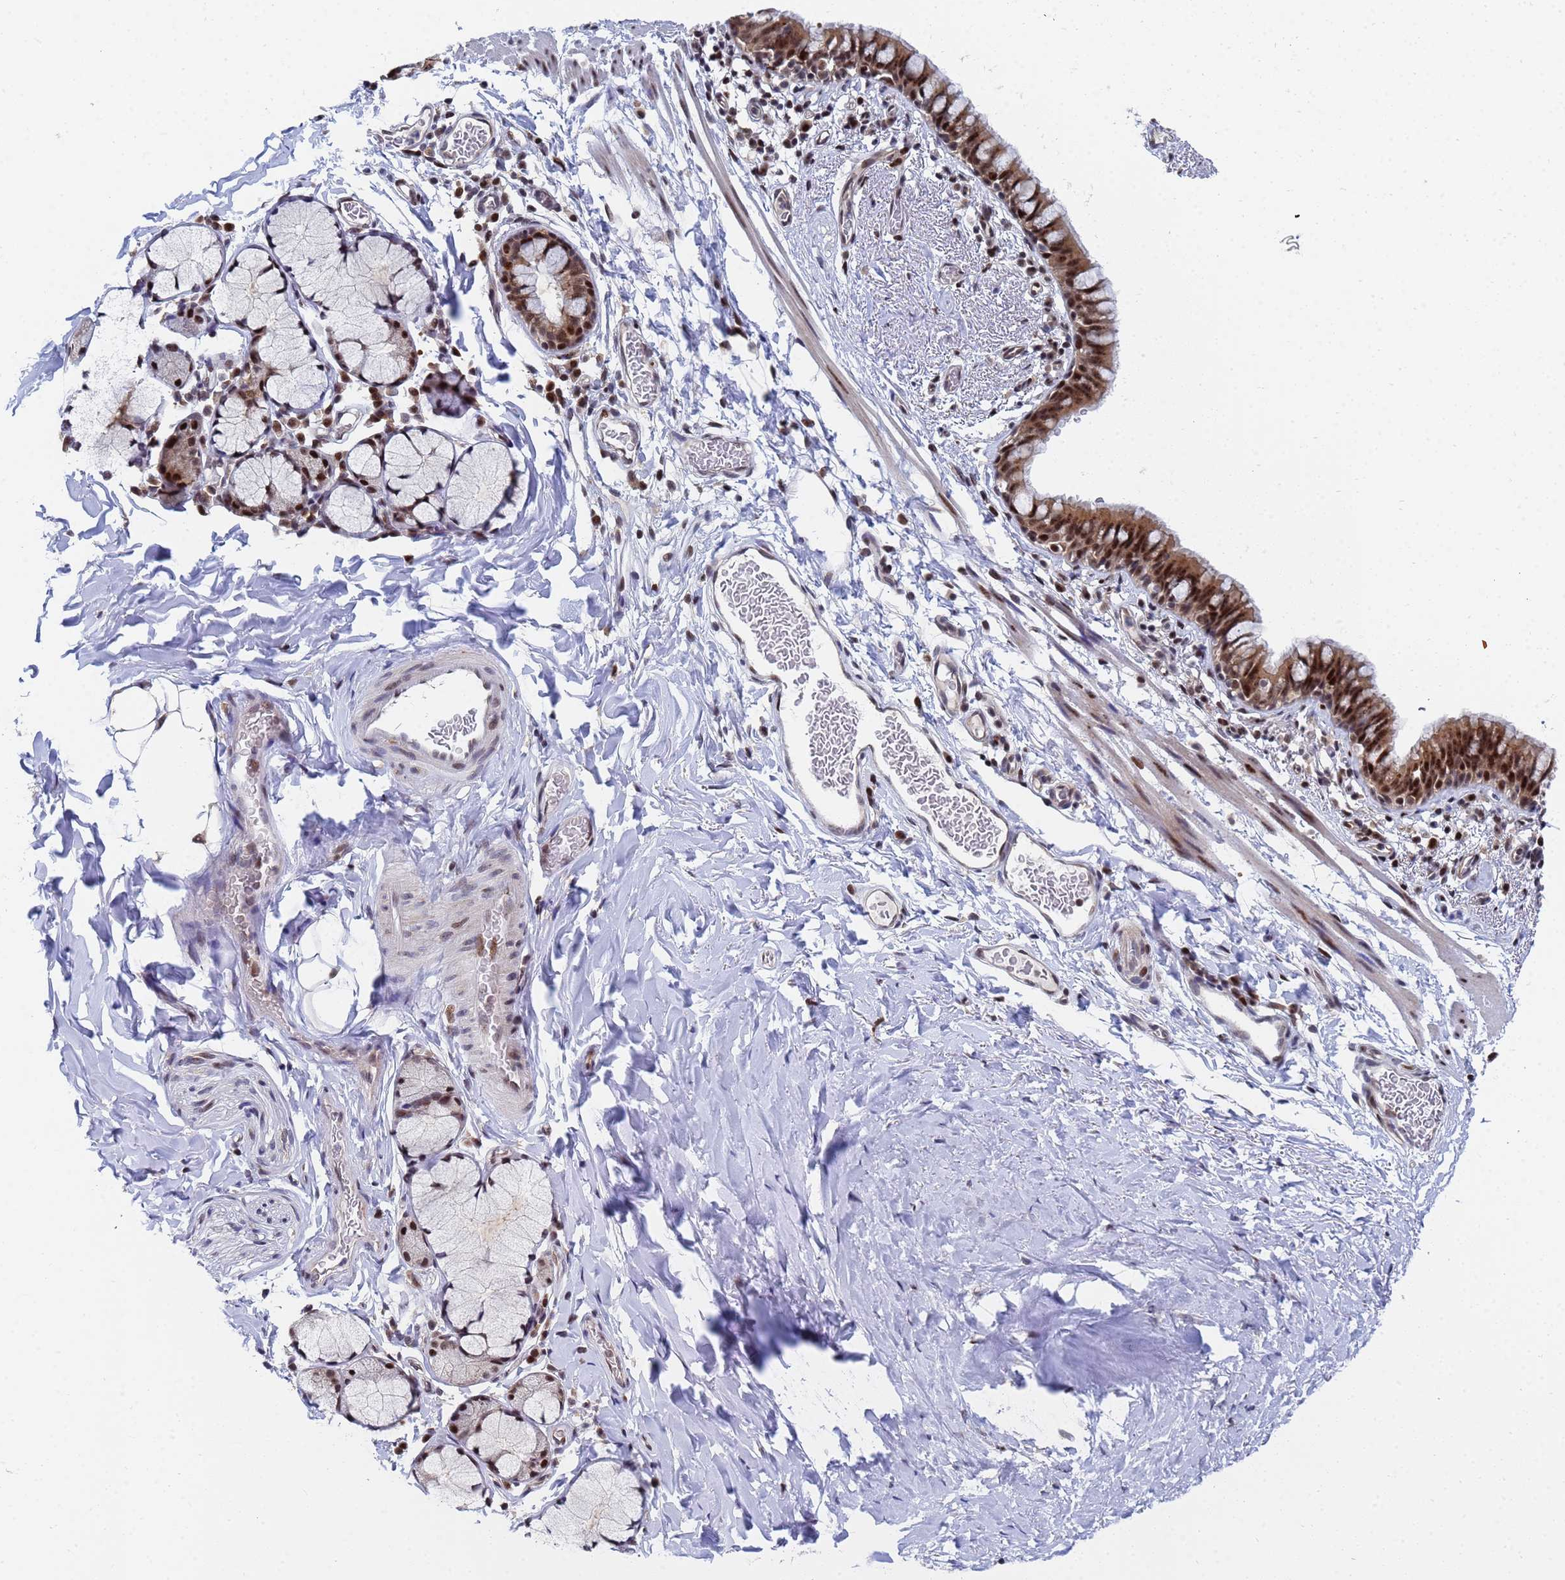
{"staining": {"intensity": "moderate", "quantity": ">75%", "location": "cytoplasmic/membranous,nuclear"}, "tissue": "bronchus", "cell_type": "Respiratory epithelial cells", "image_type": "normal", "snomed": [{"axis": "morphology", "description": "Normal tissue, NOS"}, {"axis": "topography", "description": "Cartilage tissue"}, {"axis": "topography", "description": "Bronchus"}], "caption": "Moderate cytoplasmic/membranous,nuclear positivity is seen in about >75% of respiratory epithelial cells in unremarkable bronchus. (DAB (3,3'-diaminobenzidine) IHC, brown staining for protein, blue staining for nuclei).", "gene": "AP5Z1", "patient": {"sex": "female", "age": 36}}